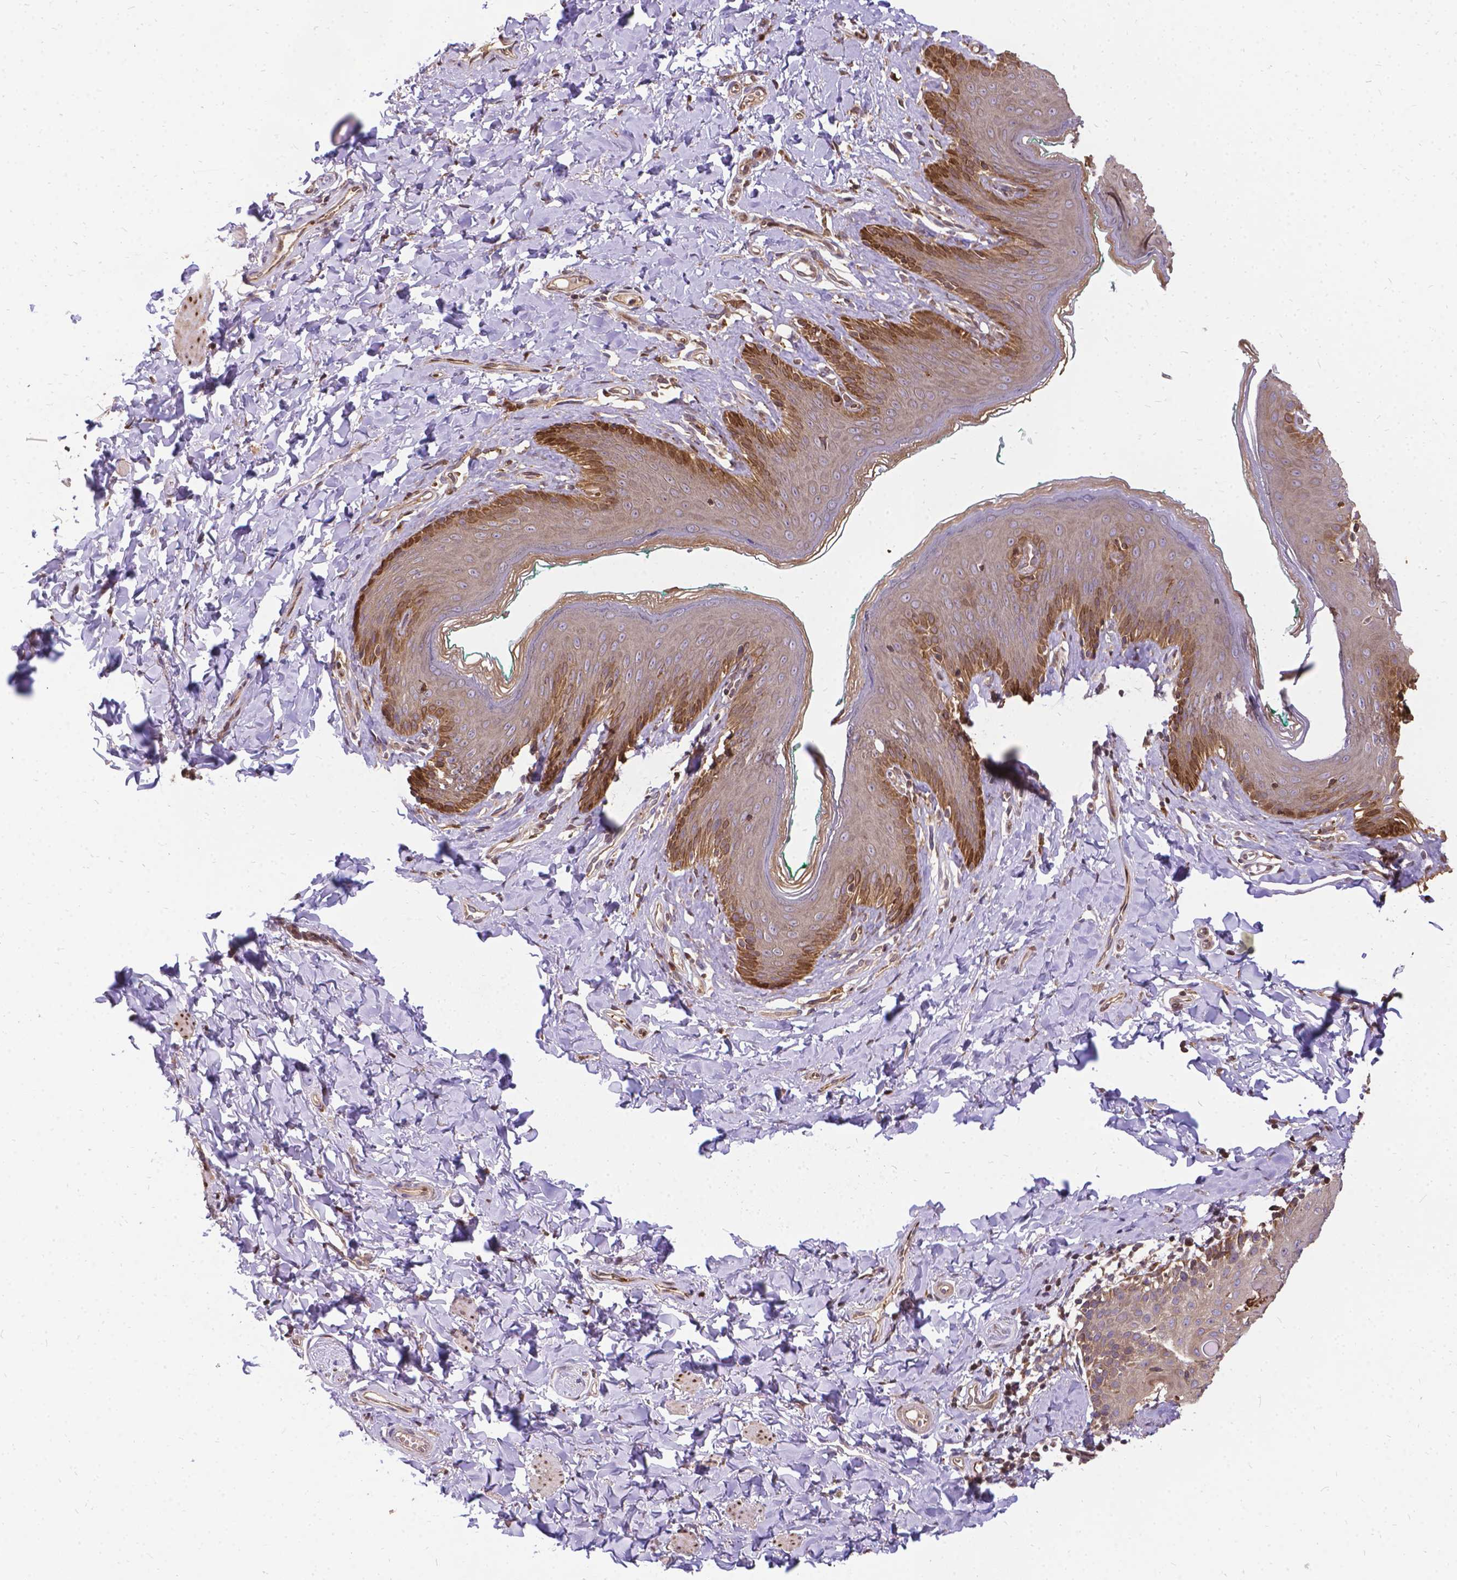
{"staining": {"intensity": "weak", "quantity": ">75%", "location": "cytoplasmic/membranous"}, "tissue": "skin", "cell_type": "Epidermal cells", "image_type": "normal", "snomed": [{"axis": "morphology", "description": "Normal tissue, NOS"}, {"axis": "topography", "description": "Vulva"}], "caption": "Epidermal cells demonstrate weak cytoplasmic/membranous expression in about >75% of cells in benign skin.", "gene": "DENND6A", "patient": {"sex": "female", "age": 66}}